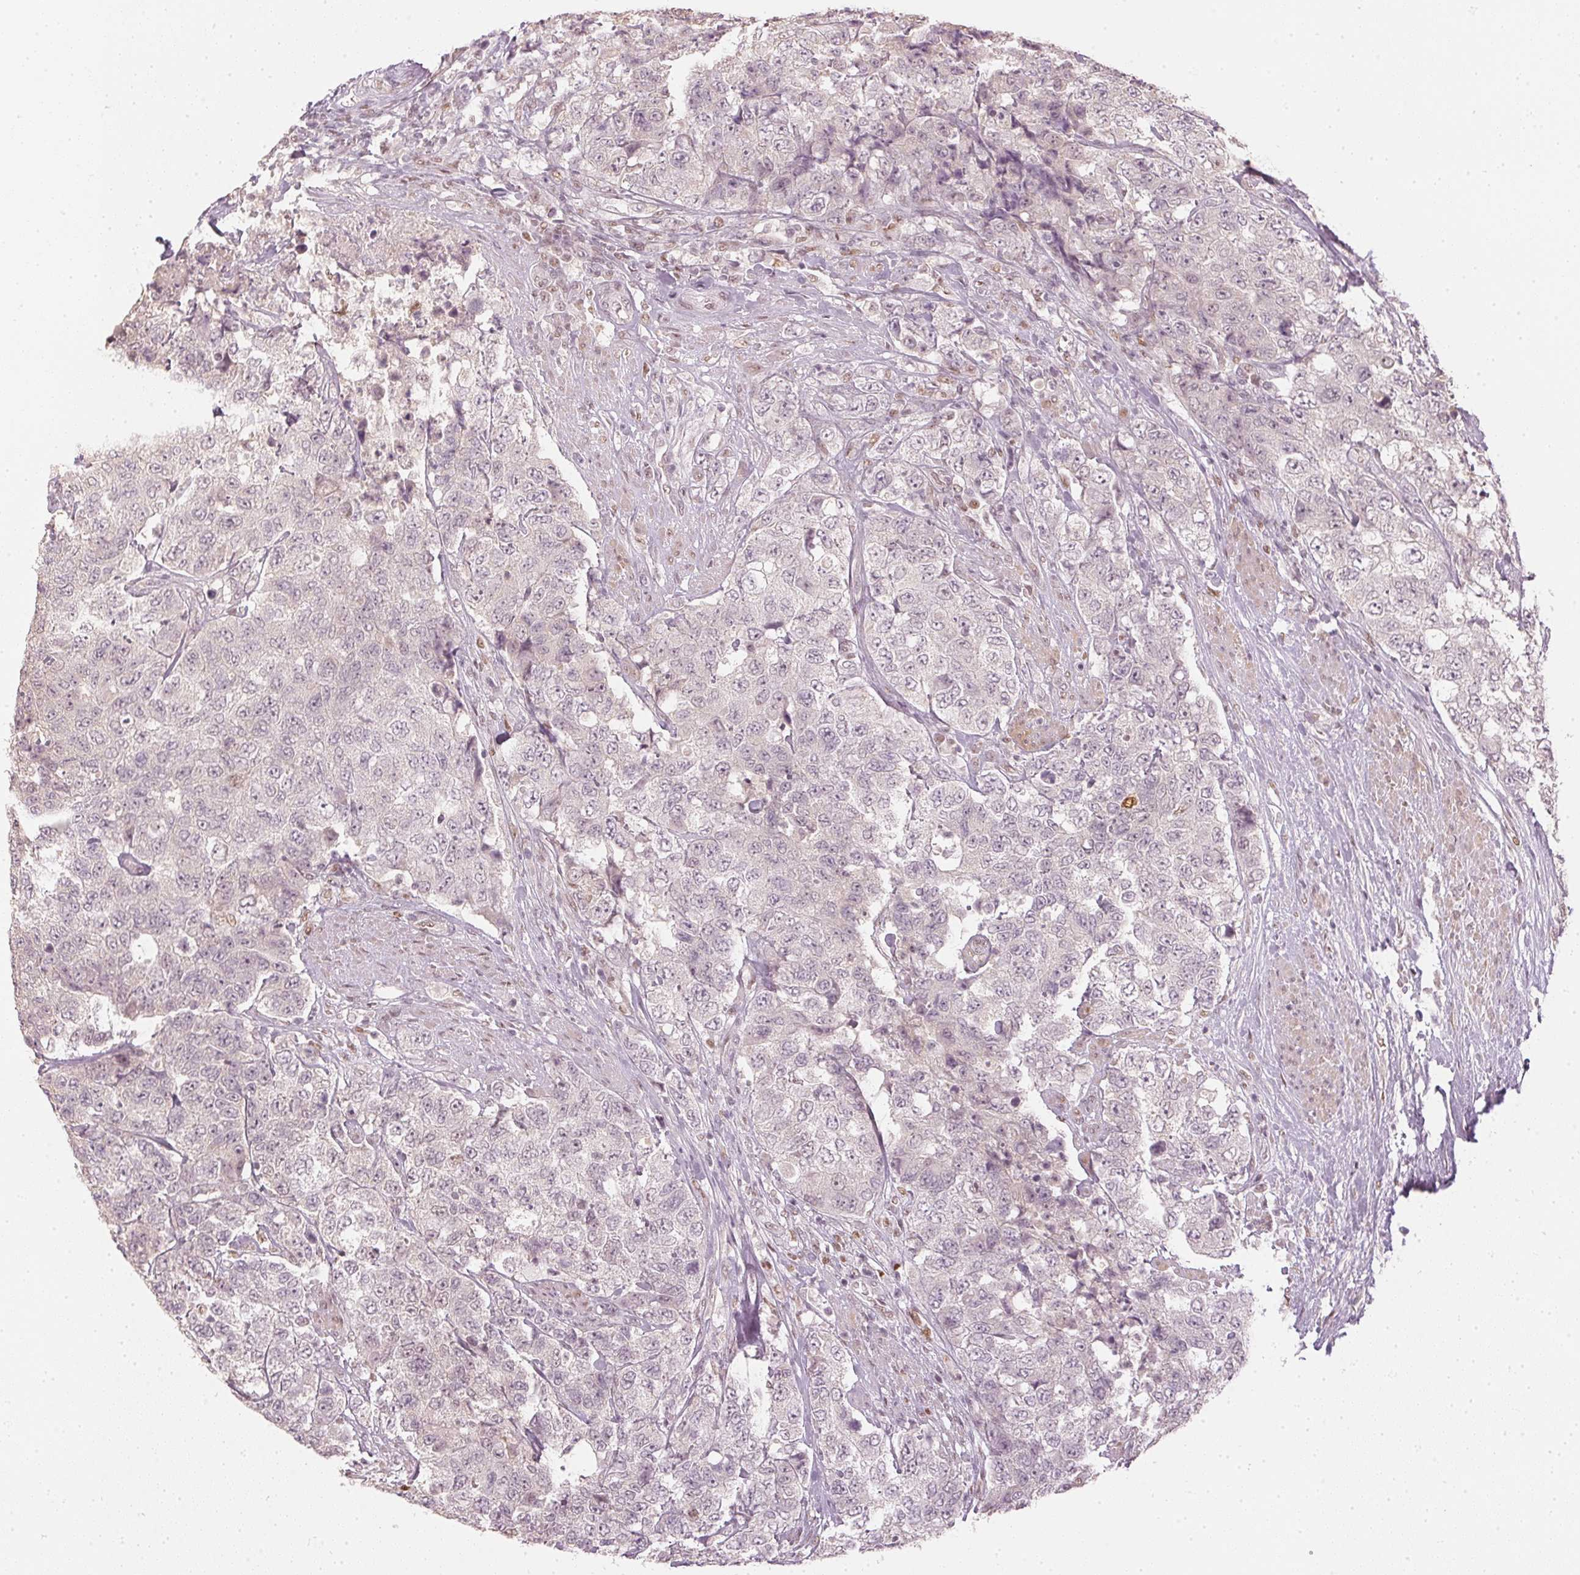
{"staining": {"intensity": "negative", "quantity": "none", "location": "none"}, "tissue": "urothelial cancer", "cell_type": "Tumor cells", "image_type": "cancer", "snomed": [{"axis": "morphology", "description": "Urothelial carcinoma, High grade"}, {"axis": "topography", "description": "Urinary bladder"}], "caption": "IHC of human urothelial cancer exhibits no positivity in tumor cells. (Brightfield microscopy of DAB immunohistochemistry (IHC) at high magnification).", "gene": "SLC39A3", "patient": {"sex": "female", "age": 78}}